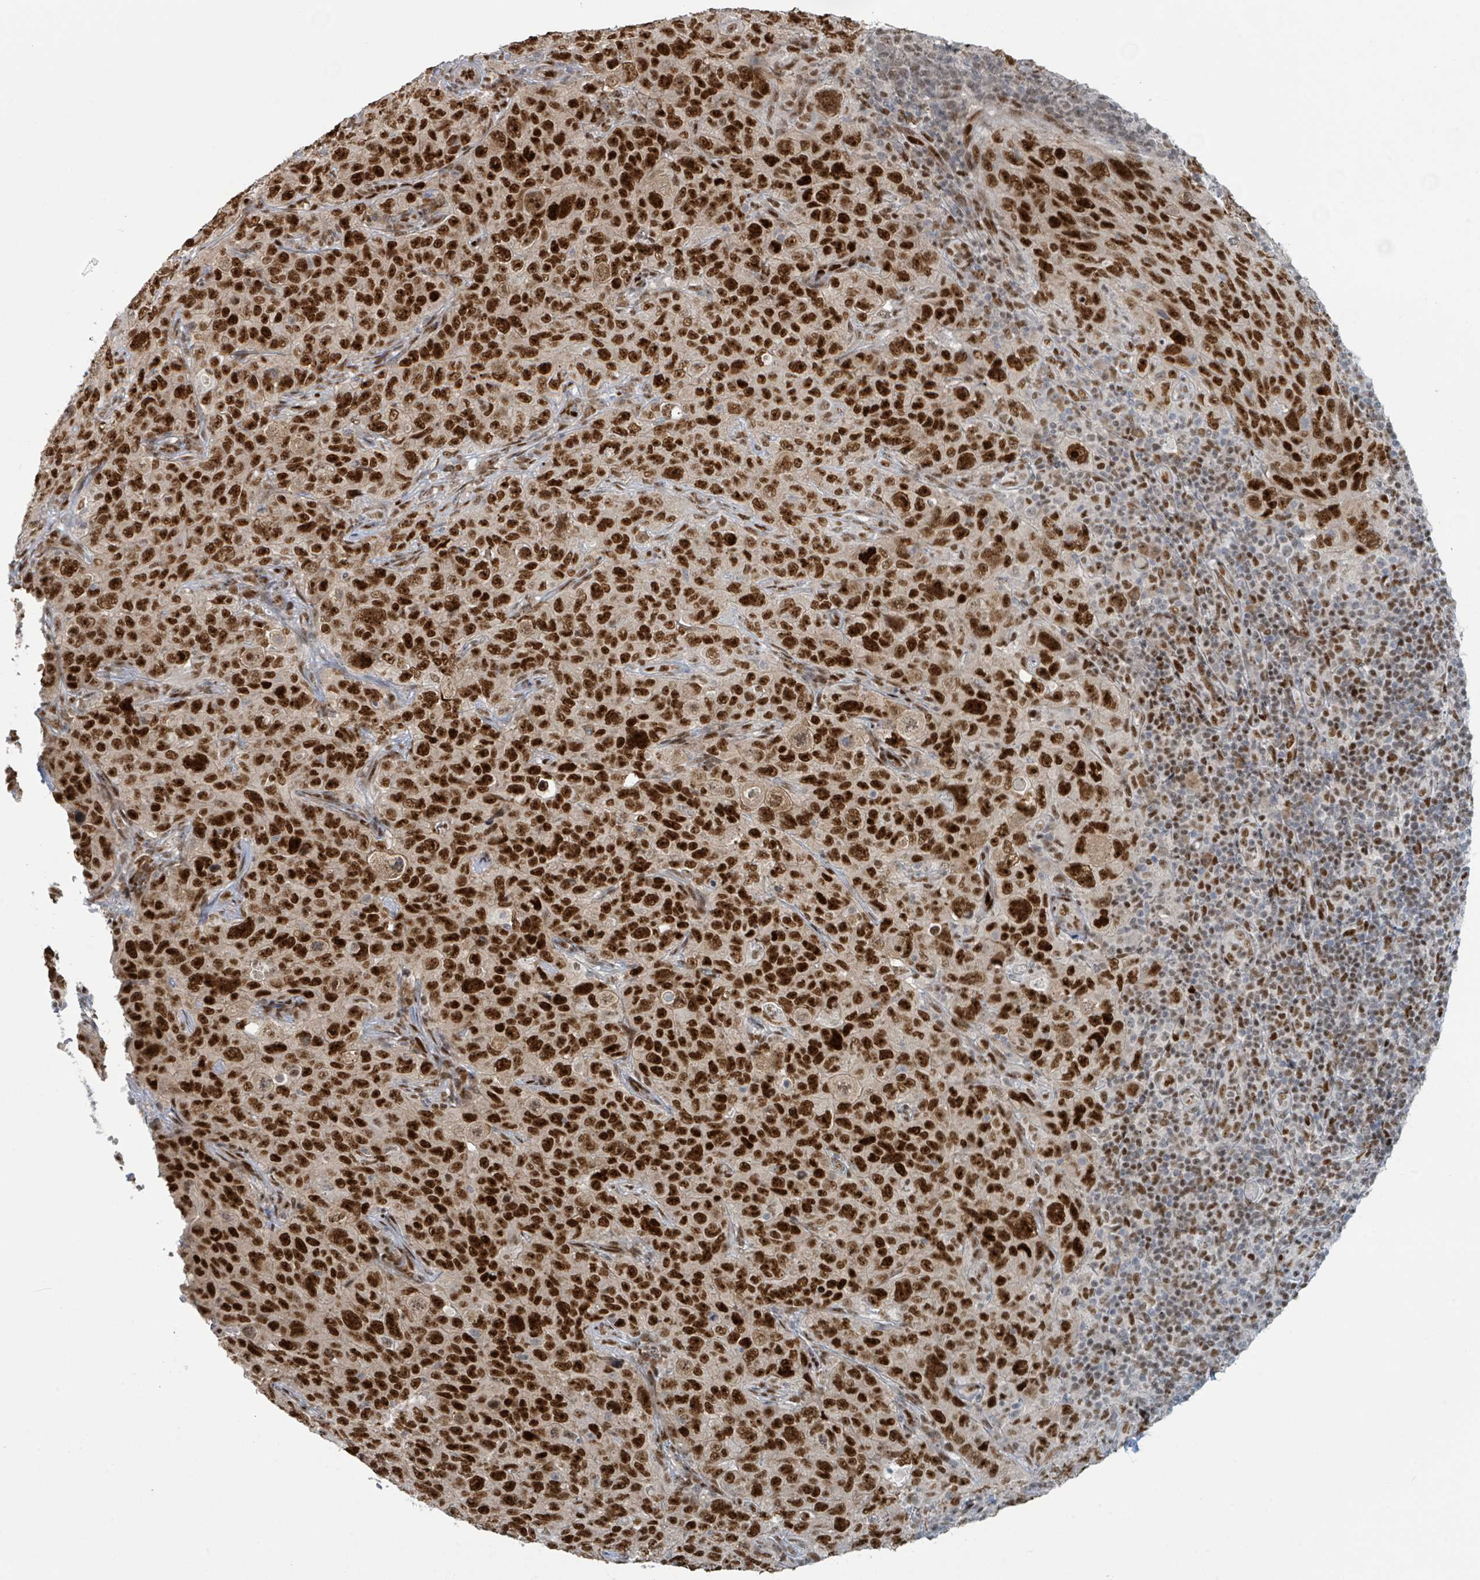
{"staining": {"intensity": "strong", "quantity": ">75%", "location": "nuclear"}, "tissue": "pancreatic cancer", "cell_type": "Tumor cells", "image_type": "cancer", "snomed": [{"axis": "morphology", "description": "Adenocarcinoma, NOS"}, {"axis": "topography", "description": "Pancreas"}], "caption": "Immunohistochemical staining of pancreatic cancer displays high levels of strong nuclear staining in approximately >75% of tumor cells. The staining was performed using DAB (3,3'-diaminobenzidine), with brown indicating positive protein expression. Nuclei are stained blue with hematoxylin.", "gene": "KLF3", "patient": {"sex": "male", "age": 68}}